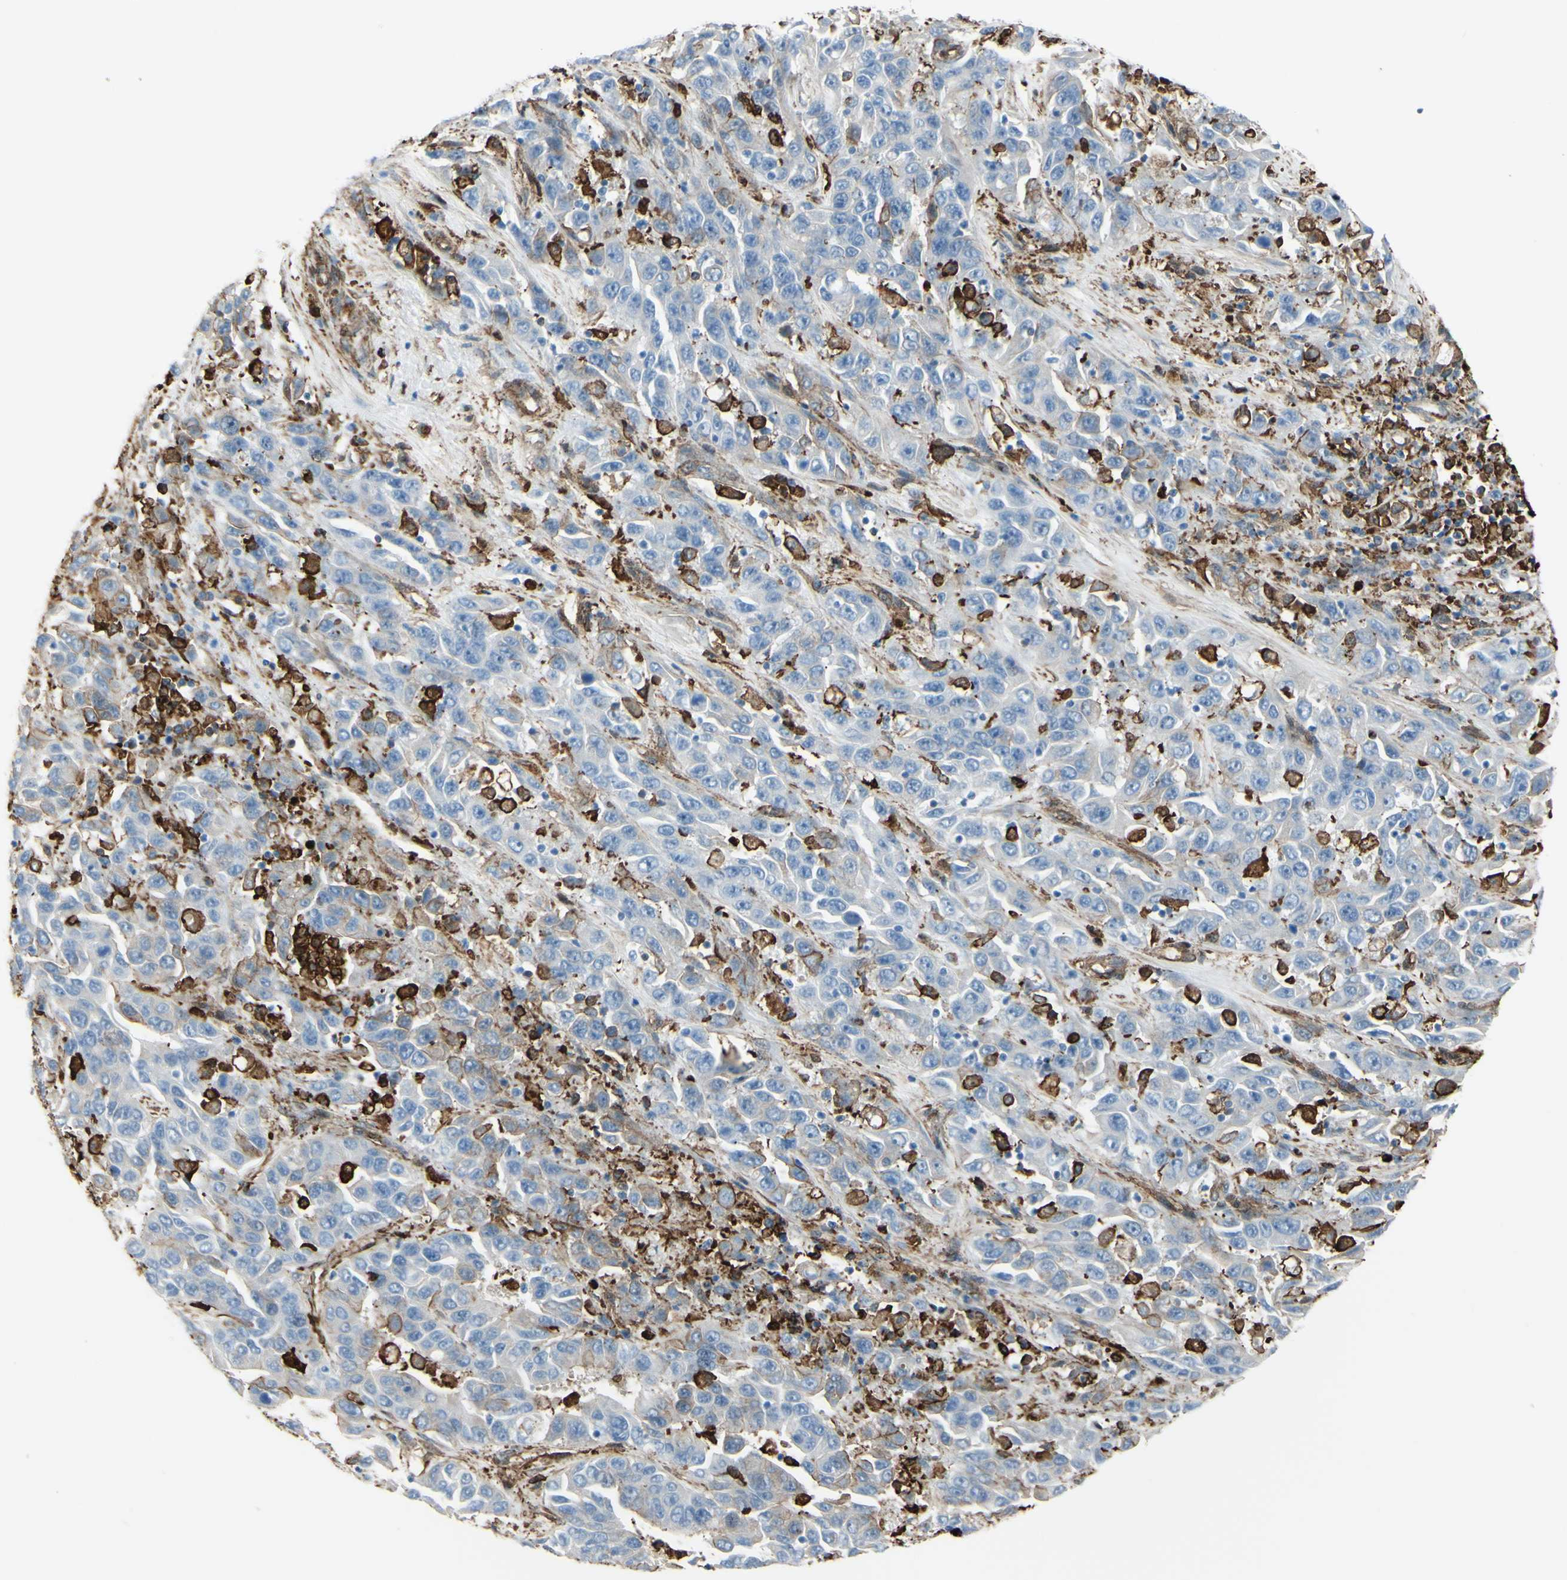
{"staining": {"intensity": "weak", "quantity": "25%-75%", "location": "none"}, "tissue": "liver cancer", "cell_type": "Tumor cells", "image_type": "cancer", "snomed": [{"axis": "morphology", "description": "Cholangiocarcinoma"}, {"axis": "topography", "description": "Liver"}], "caption": "Immunohistochemistry micrograph of human cholangiocarcinoma (liver) stained for a protein (brown), which shows low levels of weak None staining in approximately 25%-75% of tumor cells.", "gene": "GSN", "patient": {"sex": "female", "age": 52}}